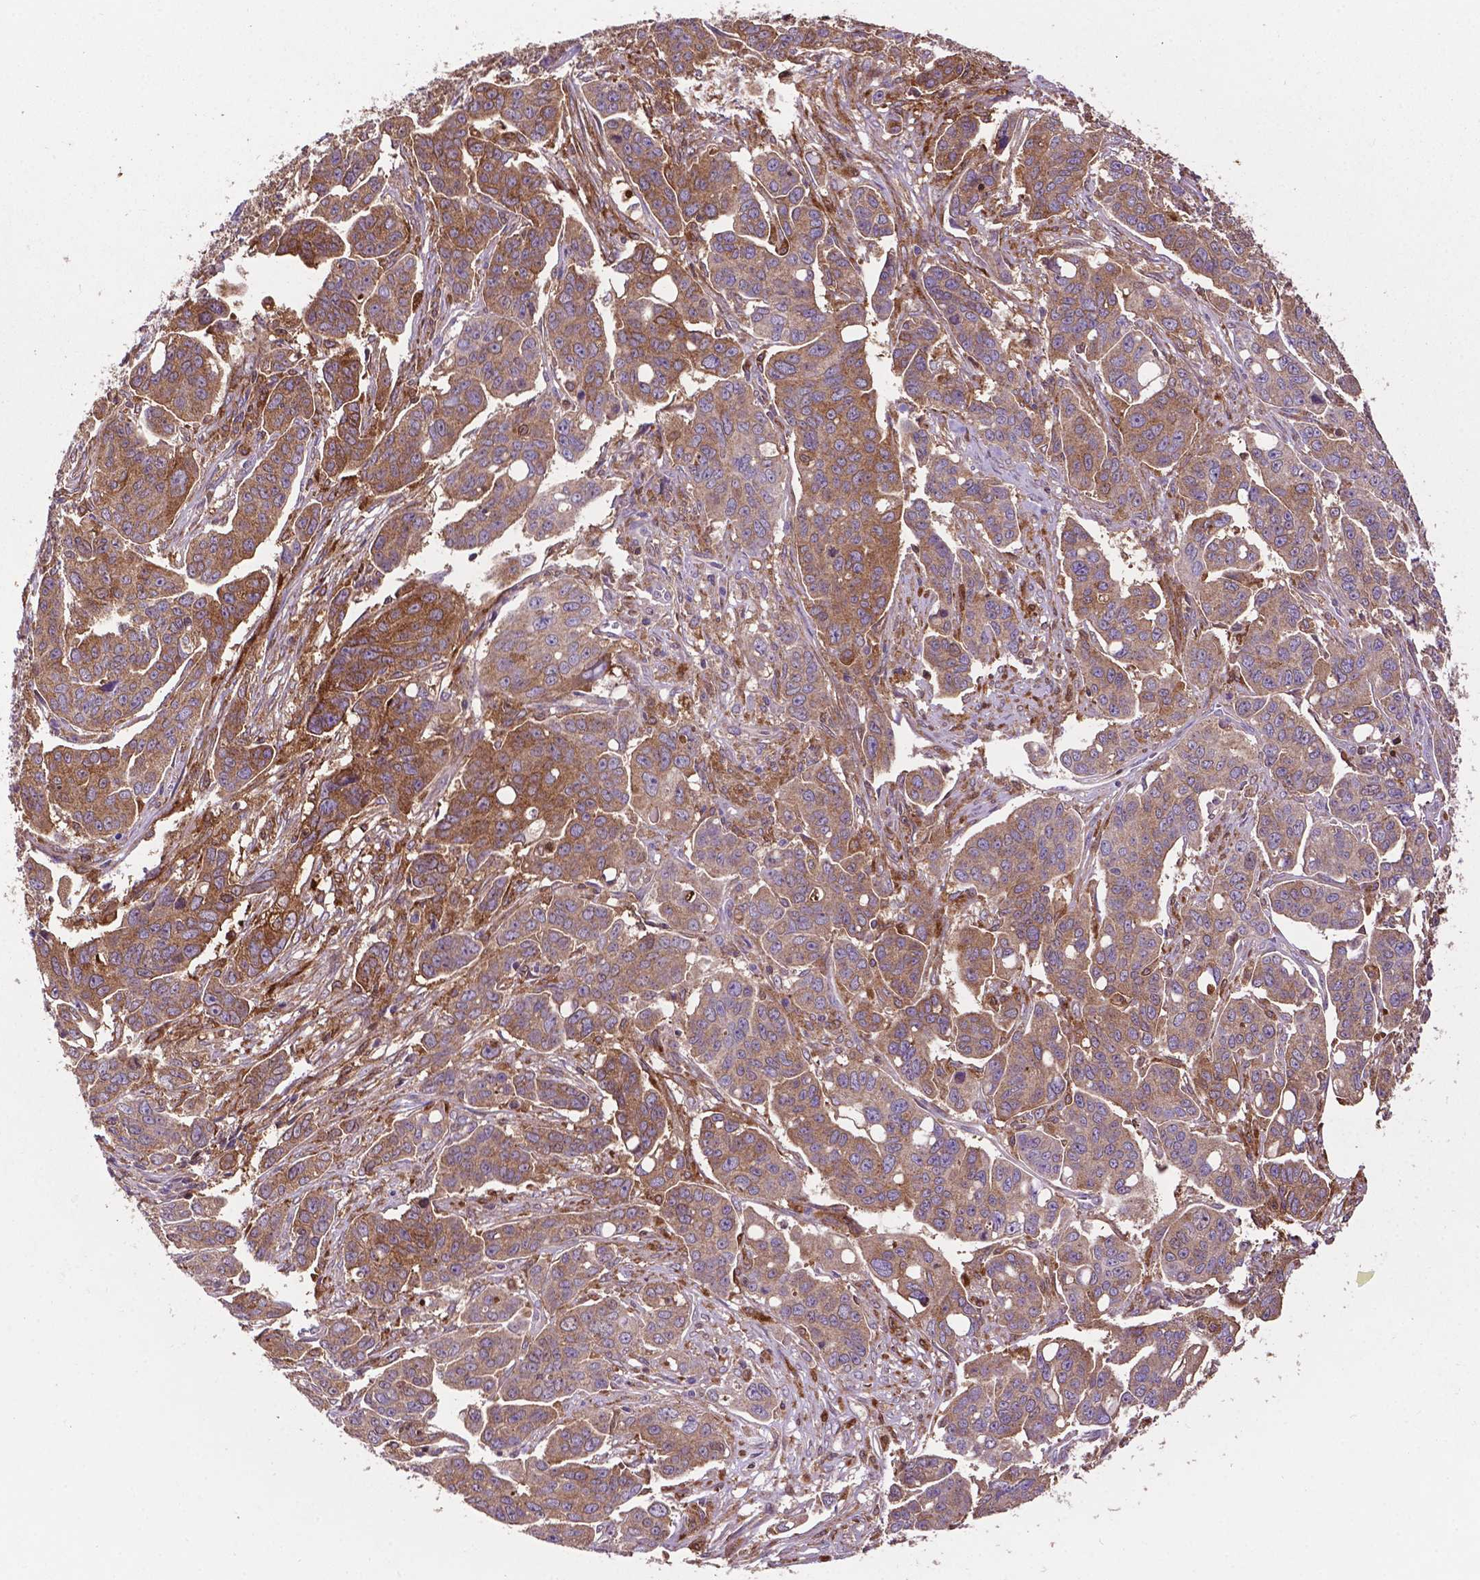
{"staining": {"intensity": "moderate", "quantity": ">75%", "location": "cytoplasmic/membranous"}, "tissue": "ovarian cancer", "cell_type": "Tumor cells", "image_type": "cancer", "snomed": [{"axis": "morphology", "description": "Carcinoma, endometroid"}, {"axis": "topography", "description": "Ovary"}], "caption": "IHC (DAB (3,3'-diaminobenzidine)) staining of human ovarian cancer displays moderate cytoplasmic/membranous protein expression in about >75% of tumor cells.", "gene": "SMAD3", "patient": {"sex": "female", "age": 78}}